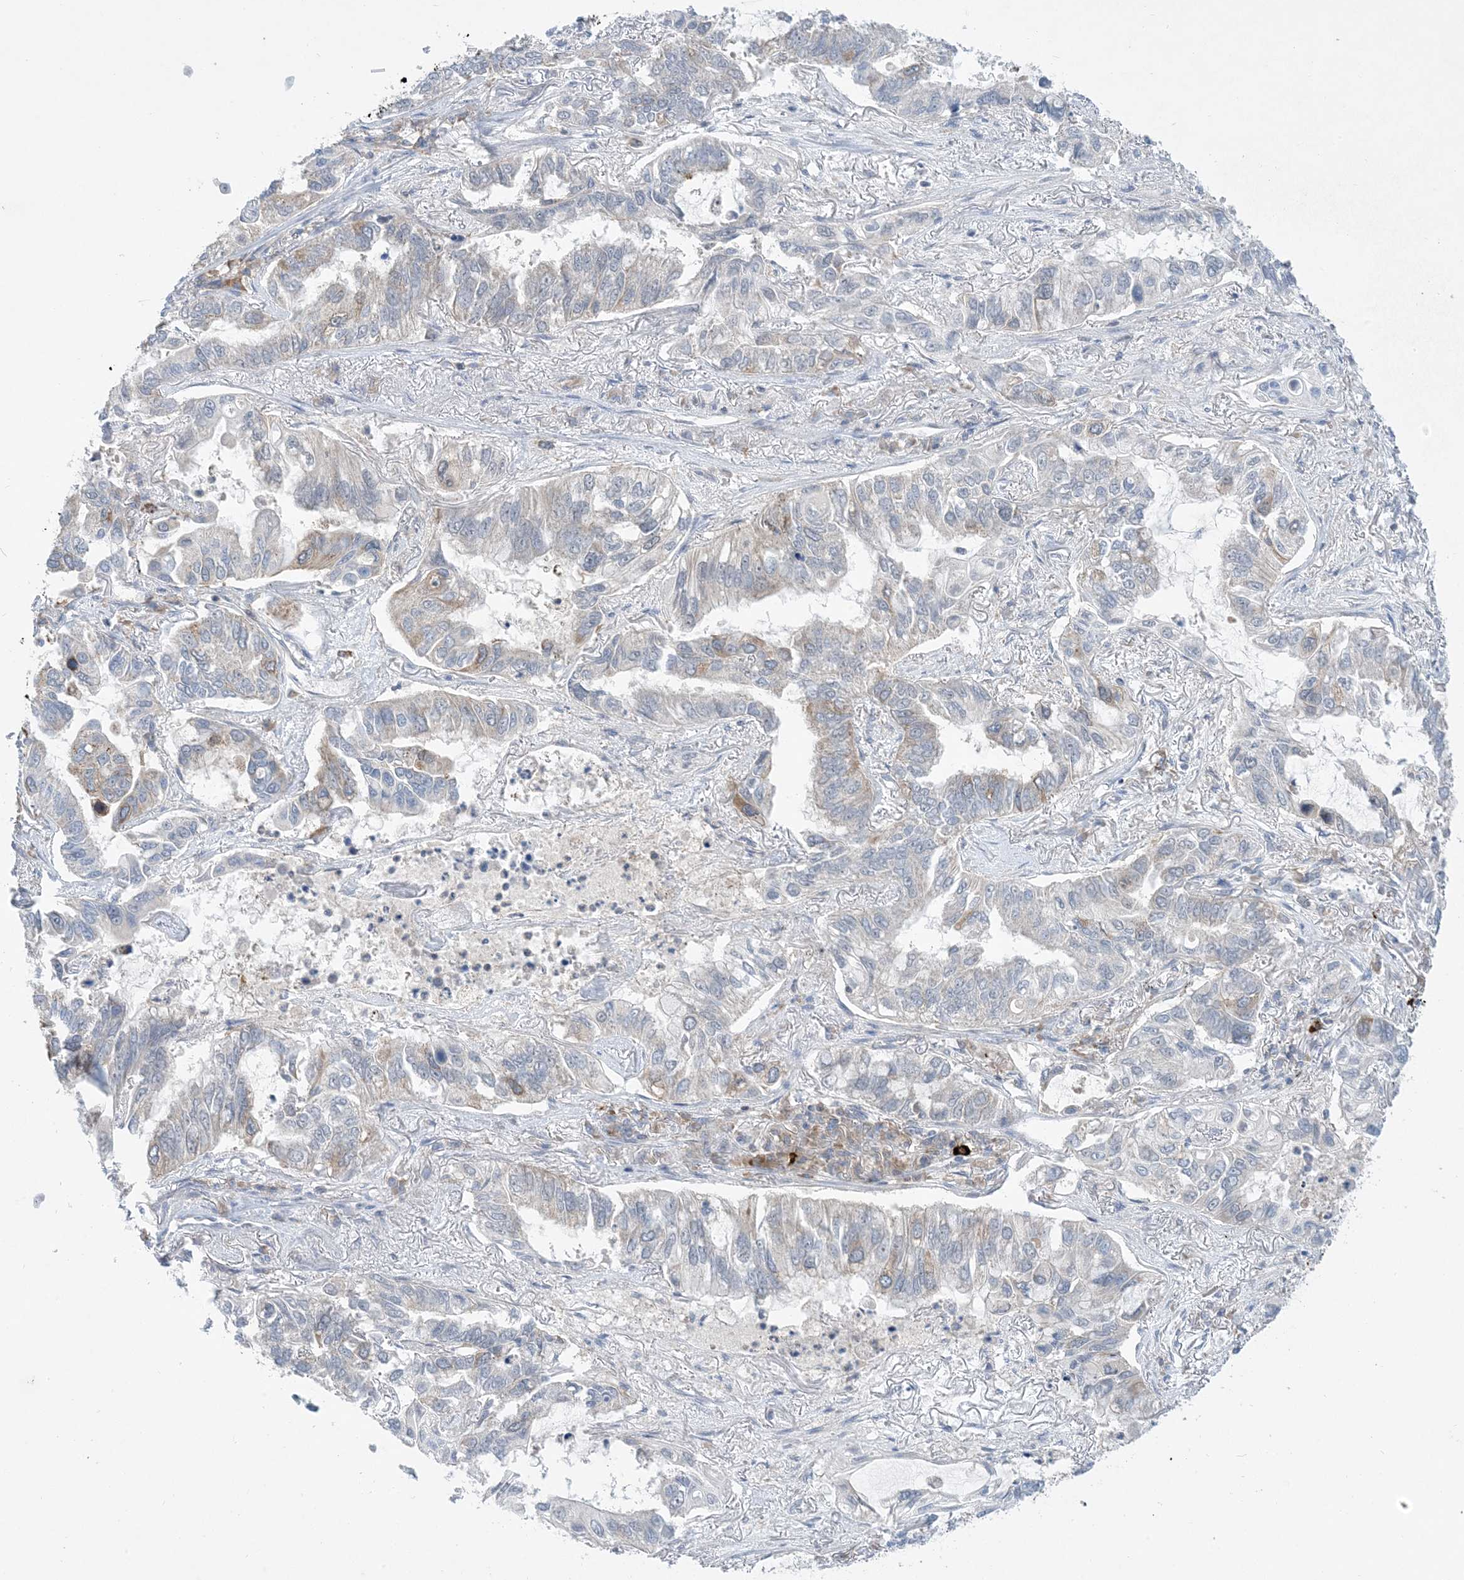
{"staining": {"intensity": "negative", "quantity": "none", "location": "none"}, "tissue": "lung cancer", "cell_type": "Tumor cells", "image_type": "cancer", "snomed": [{"axis": "morphology", "description": "Adenocarcinoma, NOS"}, {"axis": "topography", "description": "Lung"}], "caption": "Micrograph shows no significant protein staining in tumor cells of lung cancer (adenocarcinoma).", "gene": "AOC1", "patient": {"sex": "male", "age": 64}}